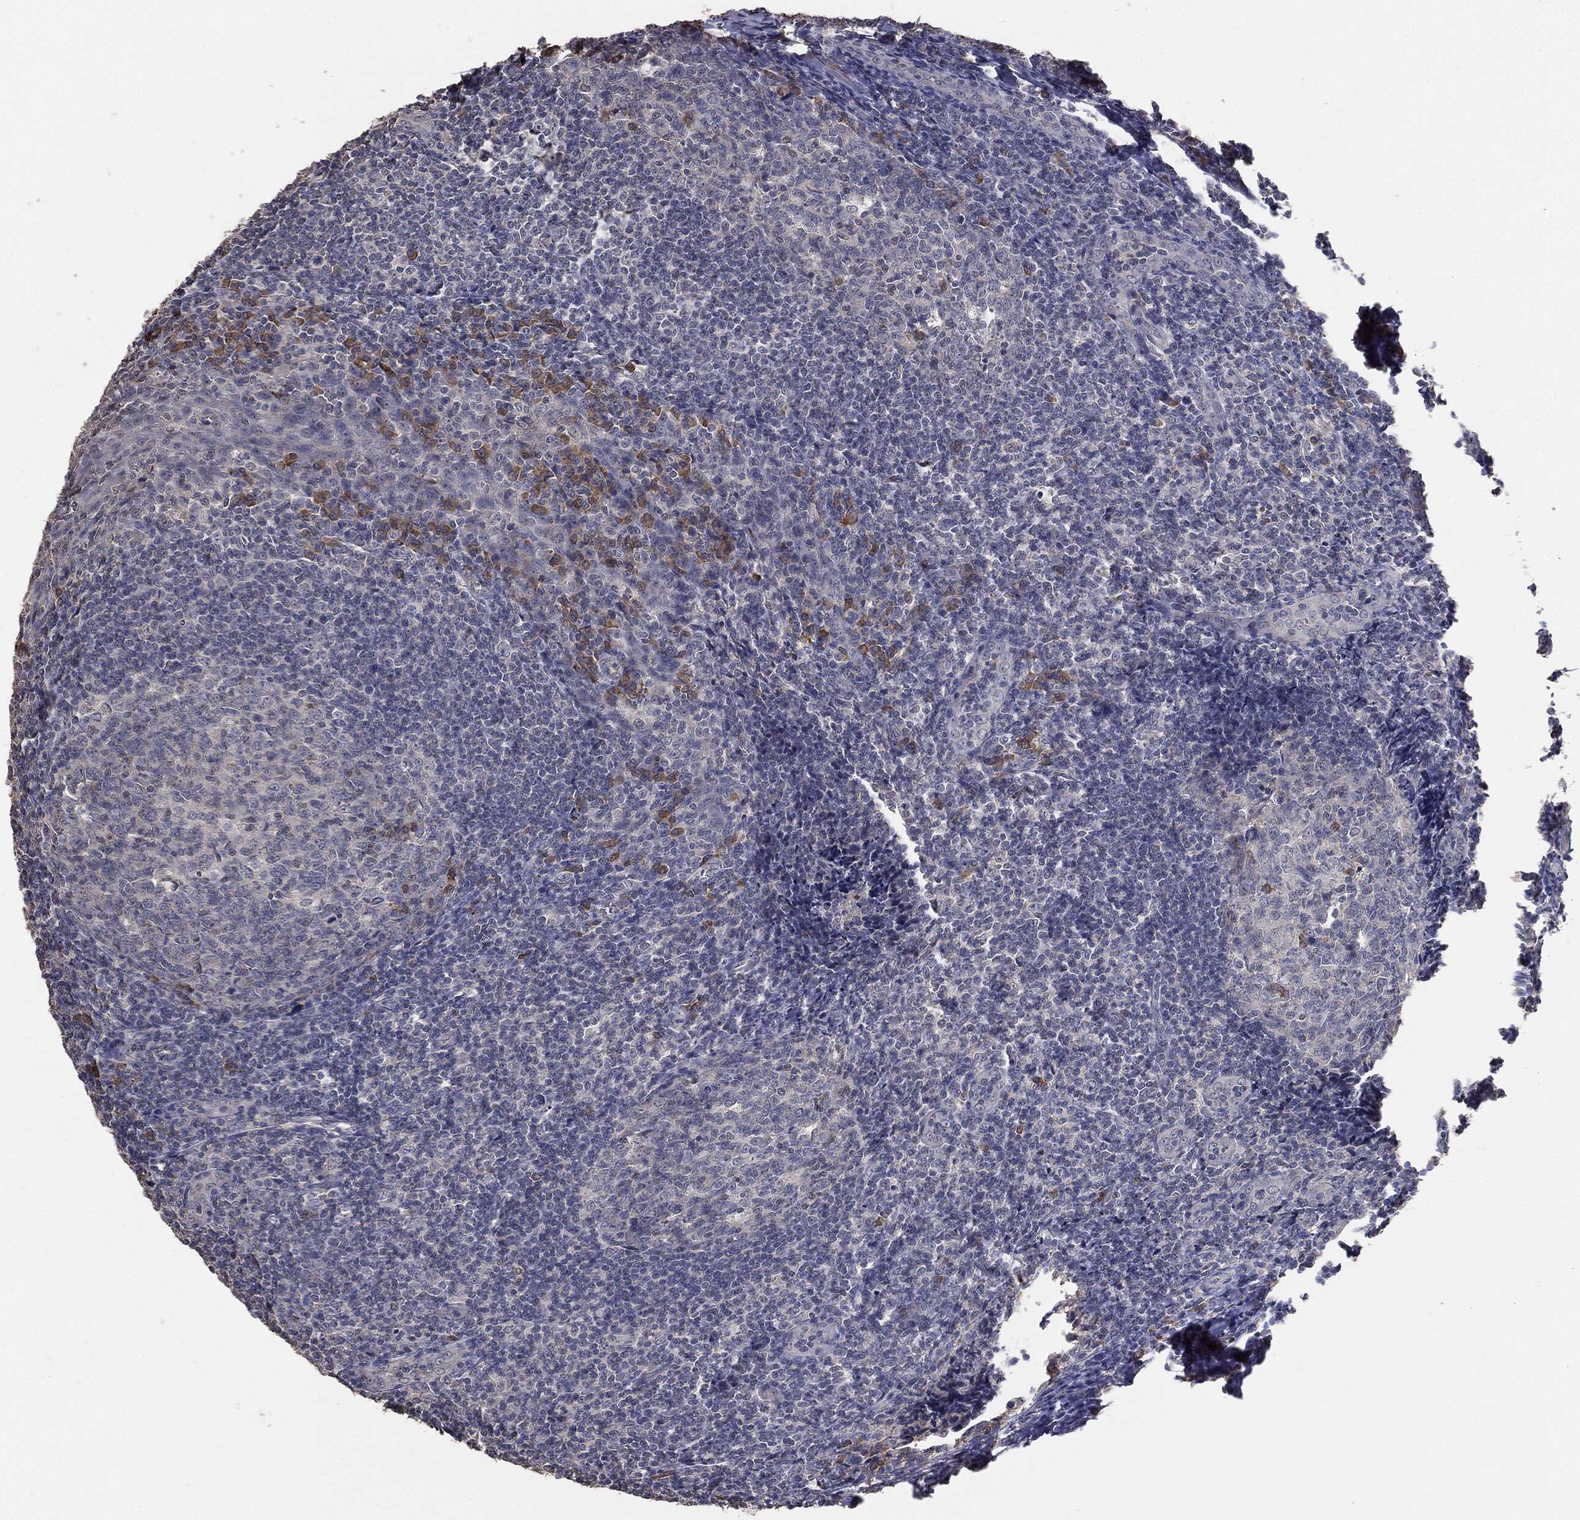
{"staining": {"intensity": "moderate", "quantity": "<25%", "location": "cytoplasmic/membranous"}, "tissue": "tonsil", "cell_type": "Germinal center cells", "image_type": "normal", "snomed": [{"axis": "morphology", "description": "Normal tissue, NOS"}, {"axis": "topography", "description": "Tonsil"}], "caption": "Normal tonsil reveals moderate cytoplasmic/membranous staining in about <25% of germinal center cells (Stains: DAB in brown, nuclei in blue, Microscopy: brightfield microscopy at high magnification)..", "gene": "SNAP25", "patient": {"sex": "male", "age": 20}}